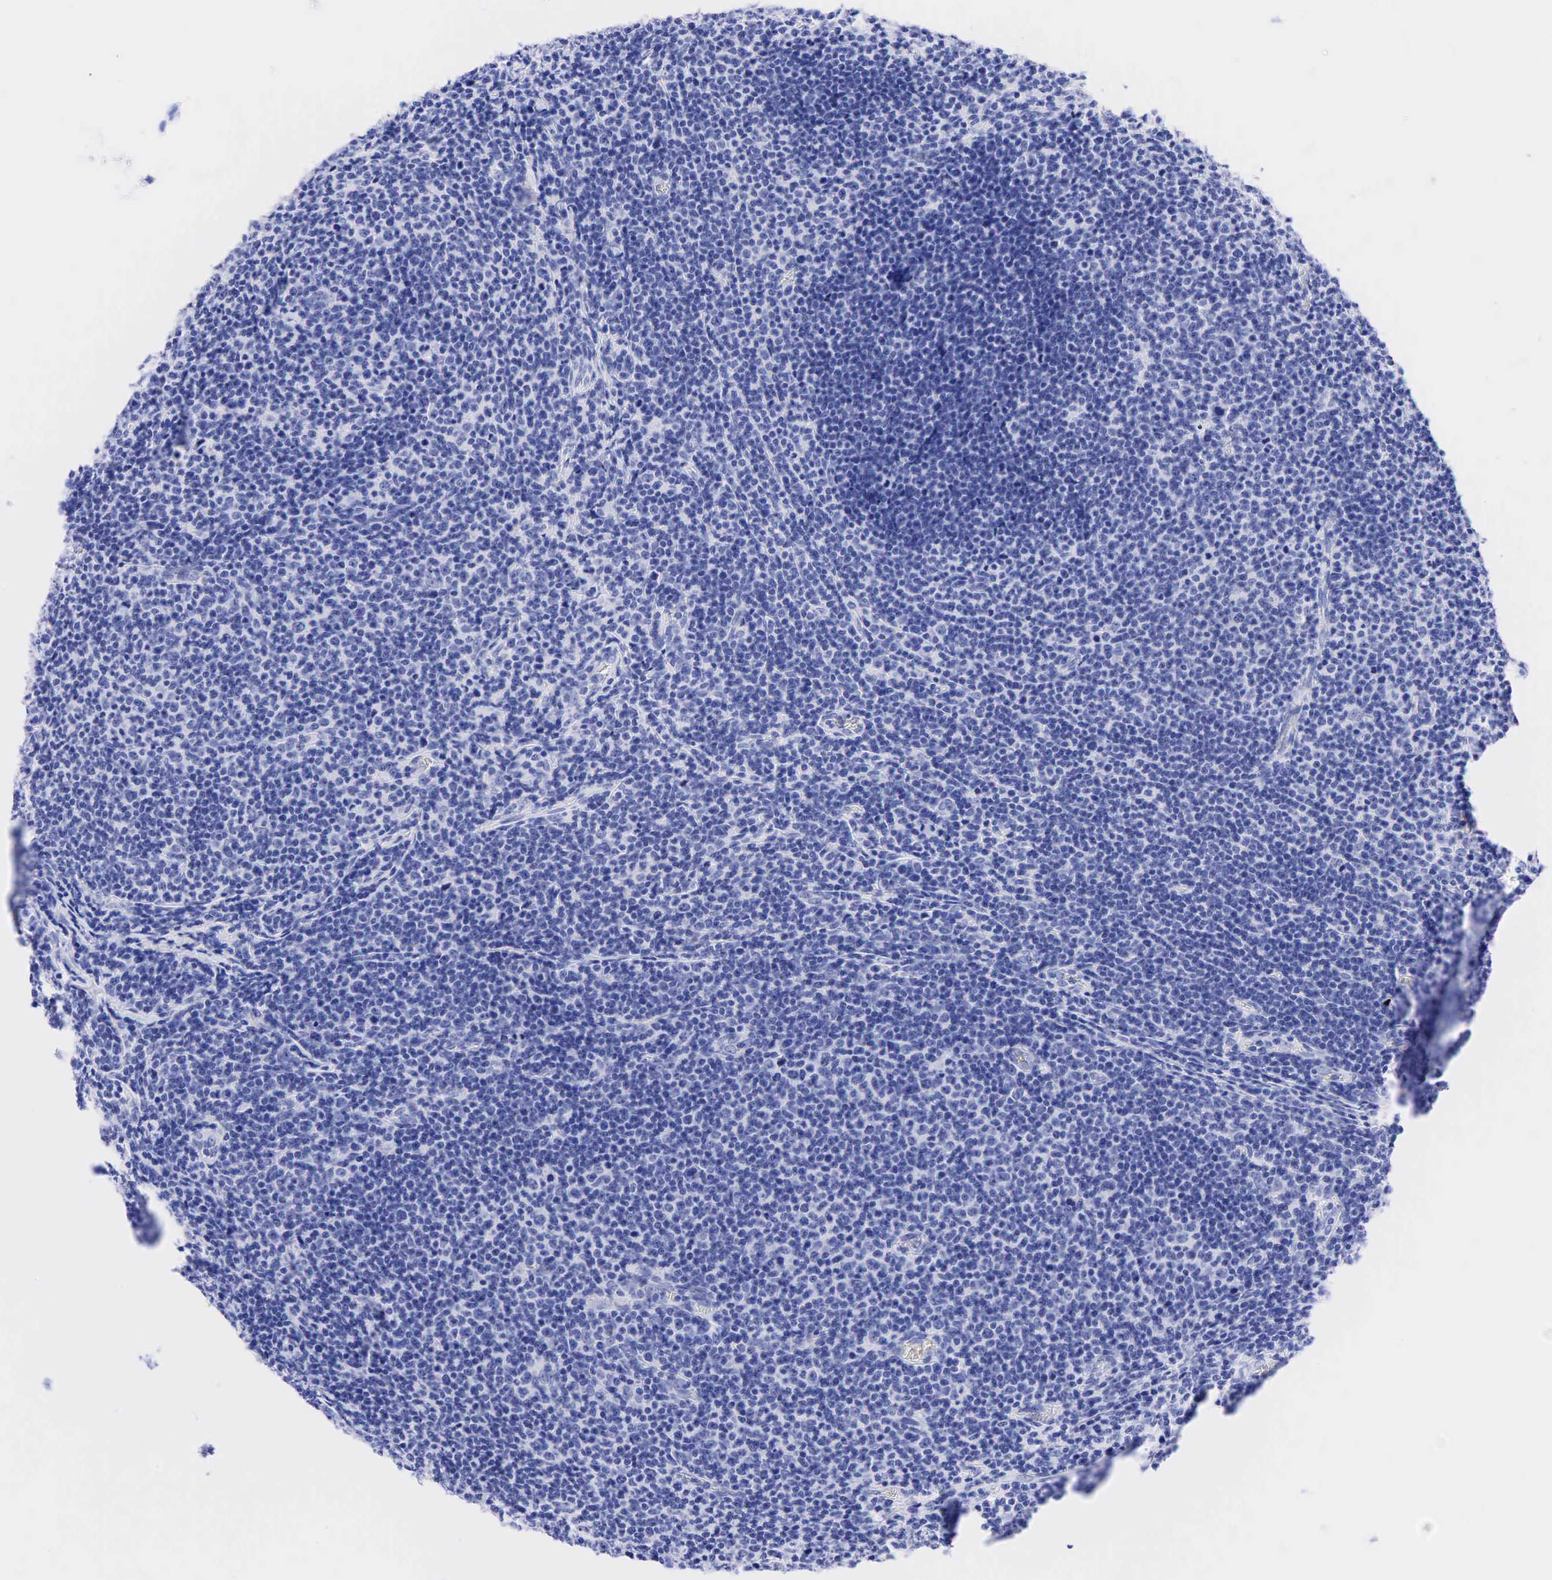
{"staining": {"intensity": "negative", "quantity": "none", "location": "none"}, "tissue": "lymphoma", "cell_type": "Tumor cells", "image_type": "cancer", "snomed": [{"axis": "morphology", "description": "Malignant lymphoma, non-Hodgkin's type, Low grade"}, {"axis": "topography", "description": "Lymph node"}], "caption": "Tumor cells are negative for brown protein staining in lymphoma. The staining was performed using DAB (3,3'-diaminobenzidine) to visualize the protein expression in brown, while the nuclei were stained in blue with hematoxylin (Magnification: 20x).", "gene": "CEACAM5", "patient": {"sex": "male", "age": 74}}